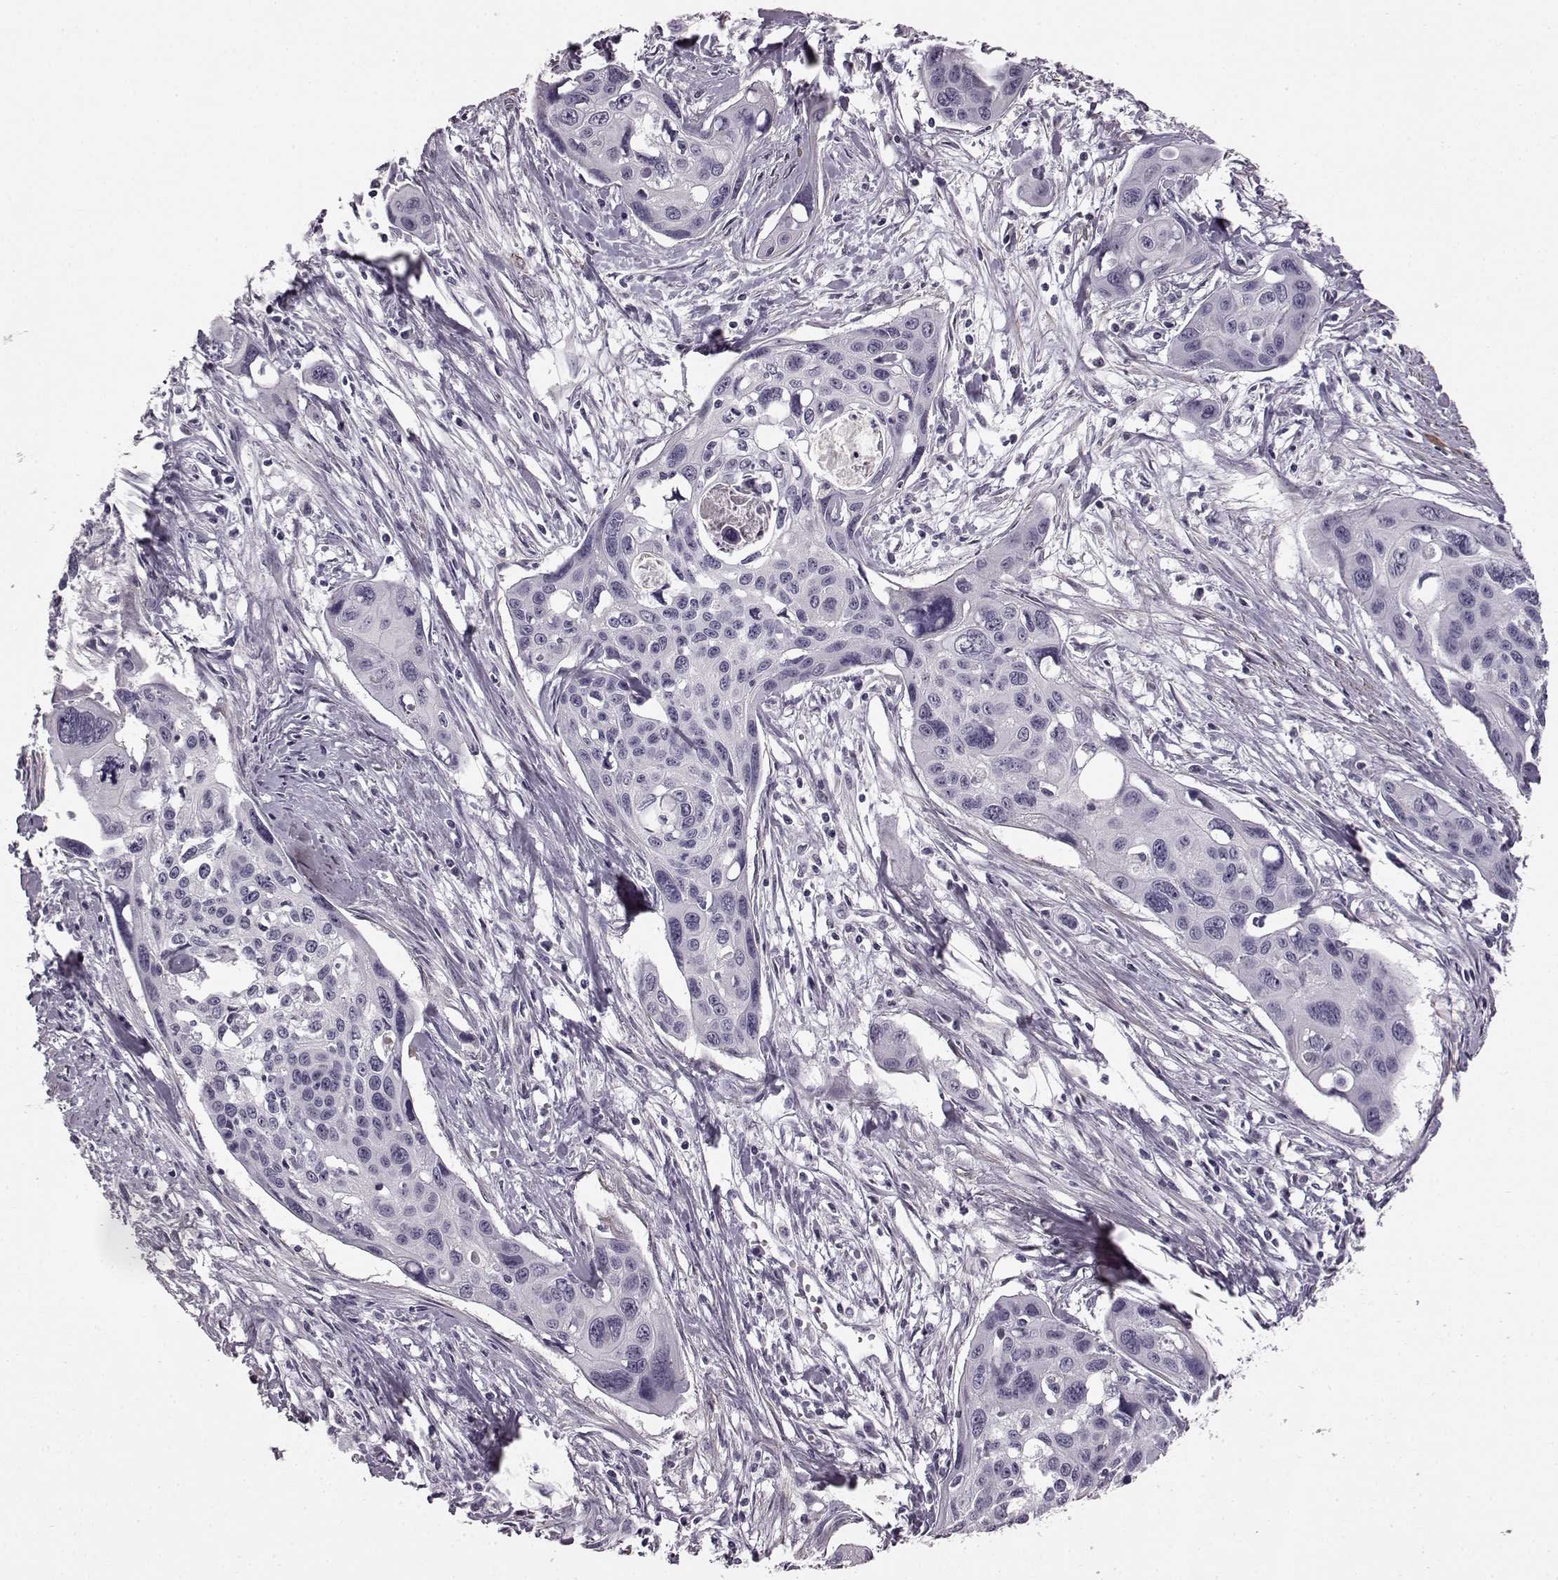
{"staining": {"intensity": "negative", "quantity": "none", "location": "none"}, "tissue": "cervical cancer", "cell_type": "Tumor cells", "image_type": "cancer", "snomed": [{"axis": "morphology", "description": "Squamous cell carcinoma, NOS"}, {"axis": "topography", "description": "Cervix"}], "caption": "Tumor cells are negative for brown protein staining in cervical cancer (squamous cell carcinoma).", "gene": "SLCO3A1", "patient": {"sex": "female", "age": 31}}